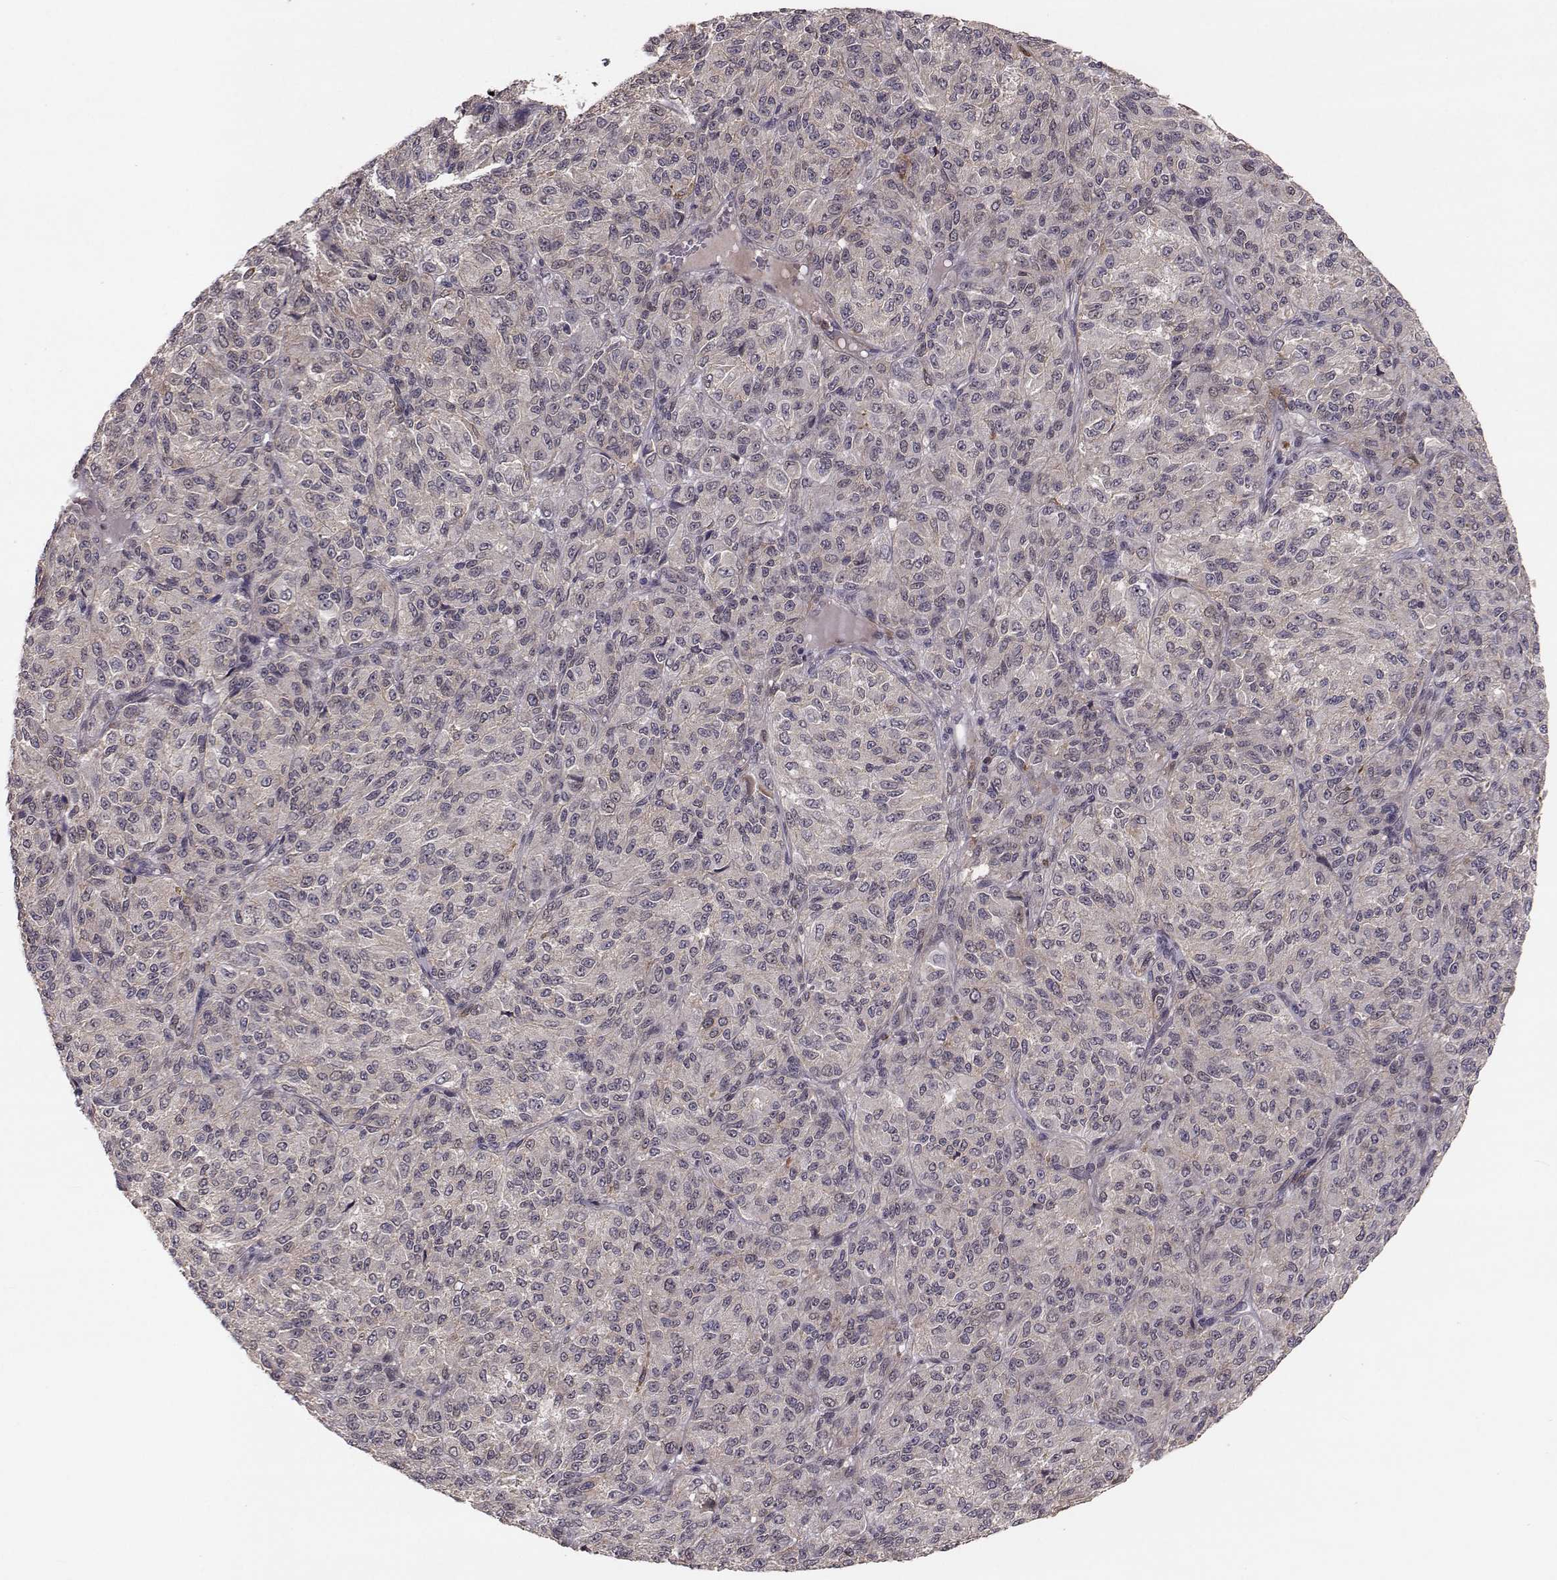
{"staining": {"intensity": "negative", "quantity": "none", "location": "none"}, "tissue": "melanoma", "cell_type": "Tumor cells", "image_type": "cancer", "snomed": [{"axis": "morphology", "description": "Malignant melanoma, Metastatic site"}, {"axis": "topography", "description": "Brain"}], "caption": "The image displays no significant expression in tumor cells of malignant melanoma (metastatic site).", "gene": "PLEKHG3", "patient": {"sex": "female", "age": 56}}